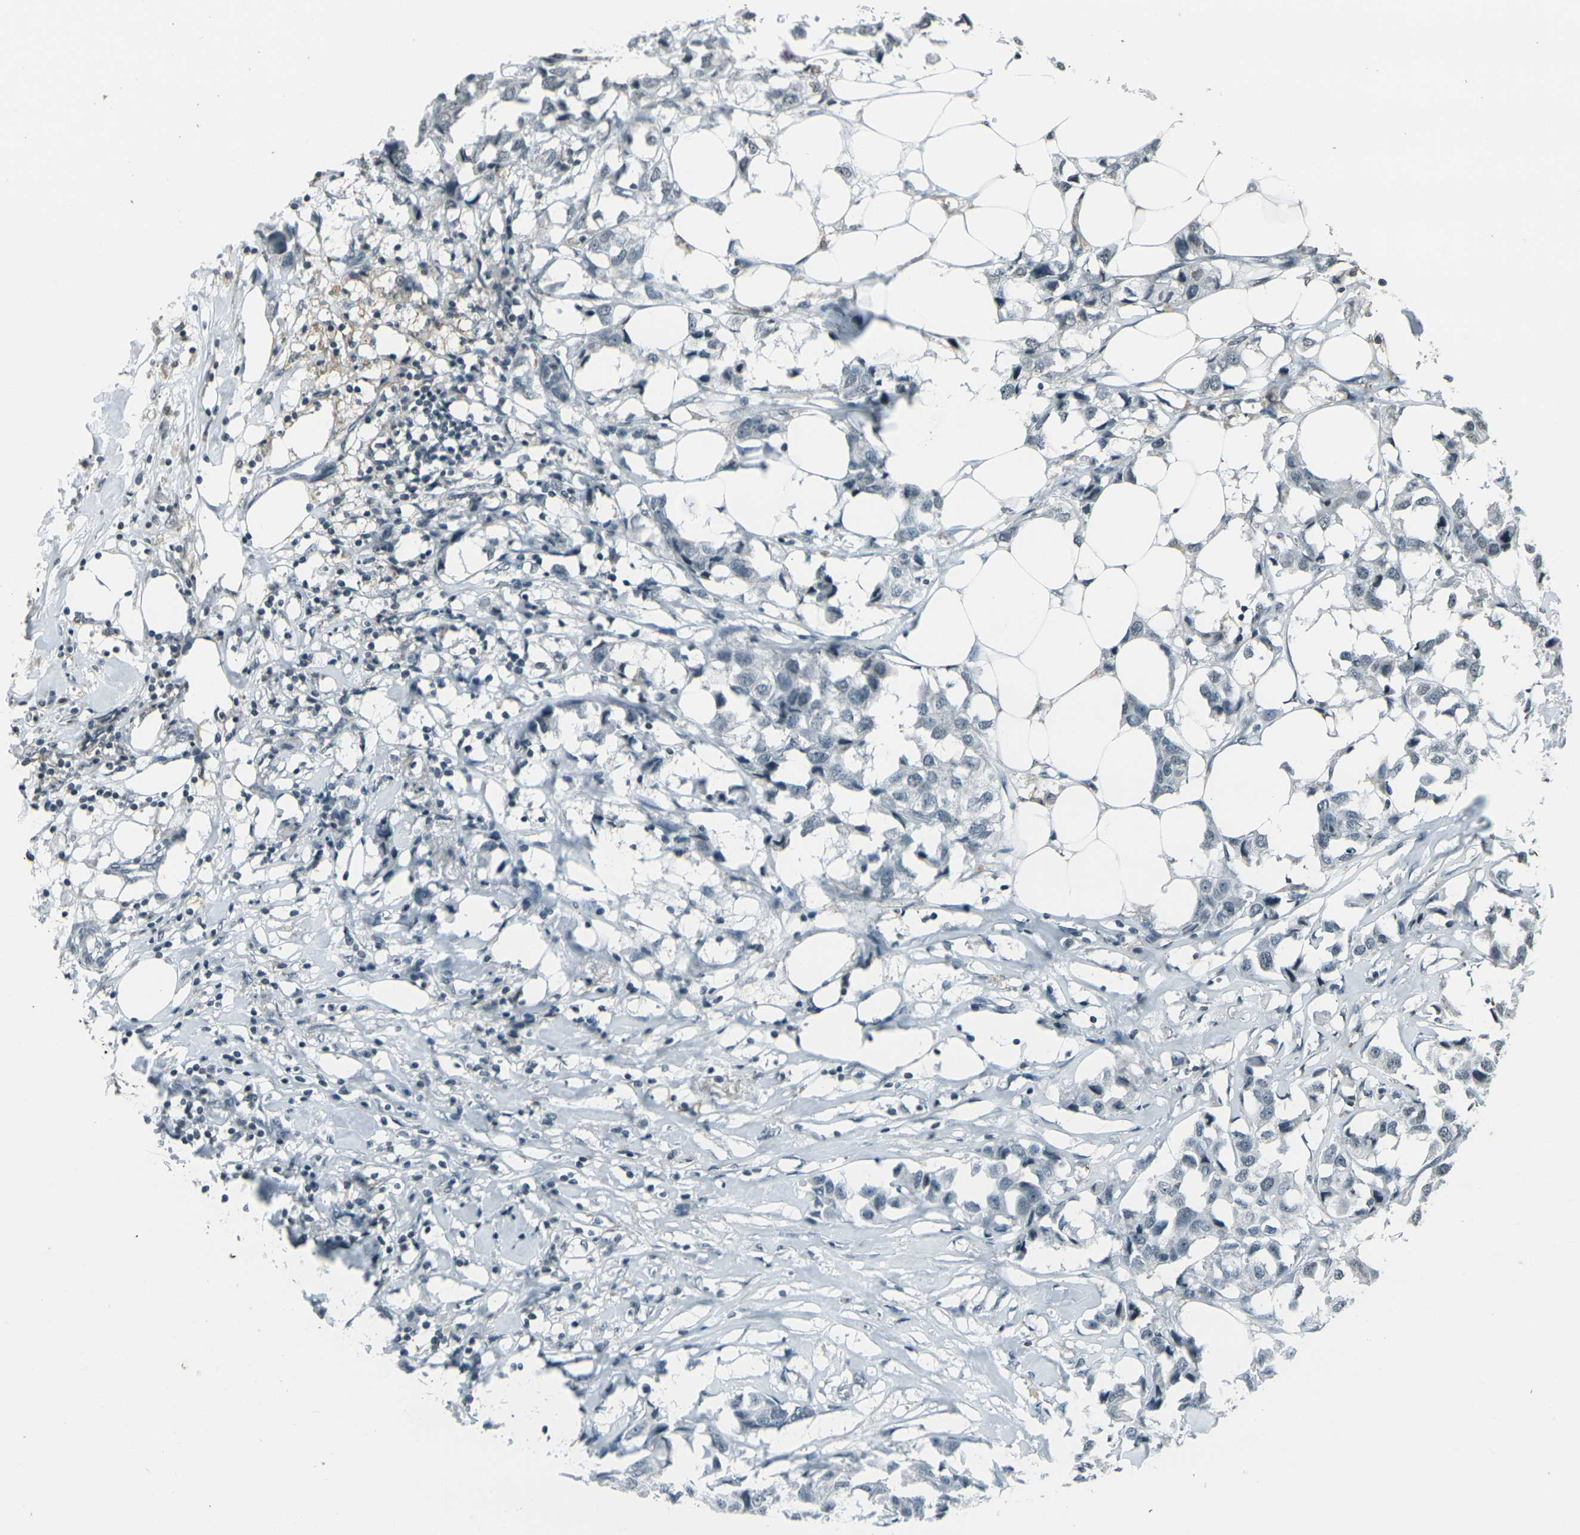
{"staining": {"intensity": "negative", "quantity": "none", "location": "none"}, "tissue": "breast cancer", "cell_type": "Tumor cells", "image_type": "cancer", "snomed": [{"axis": "morphology", "description": "Duct carcinoma"}, {"axis": "topography", "description": "Breast"}], "caption": "Immunohistochemistry photomicrograph of human infiltrating ductal carcinoma (breast) stained for a protein (brown), which reveals no positivity in tumor cells.", "gene": "PRPF8", "patient": {"sex": "female", "age": 80}}